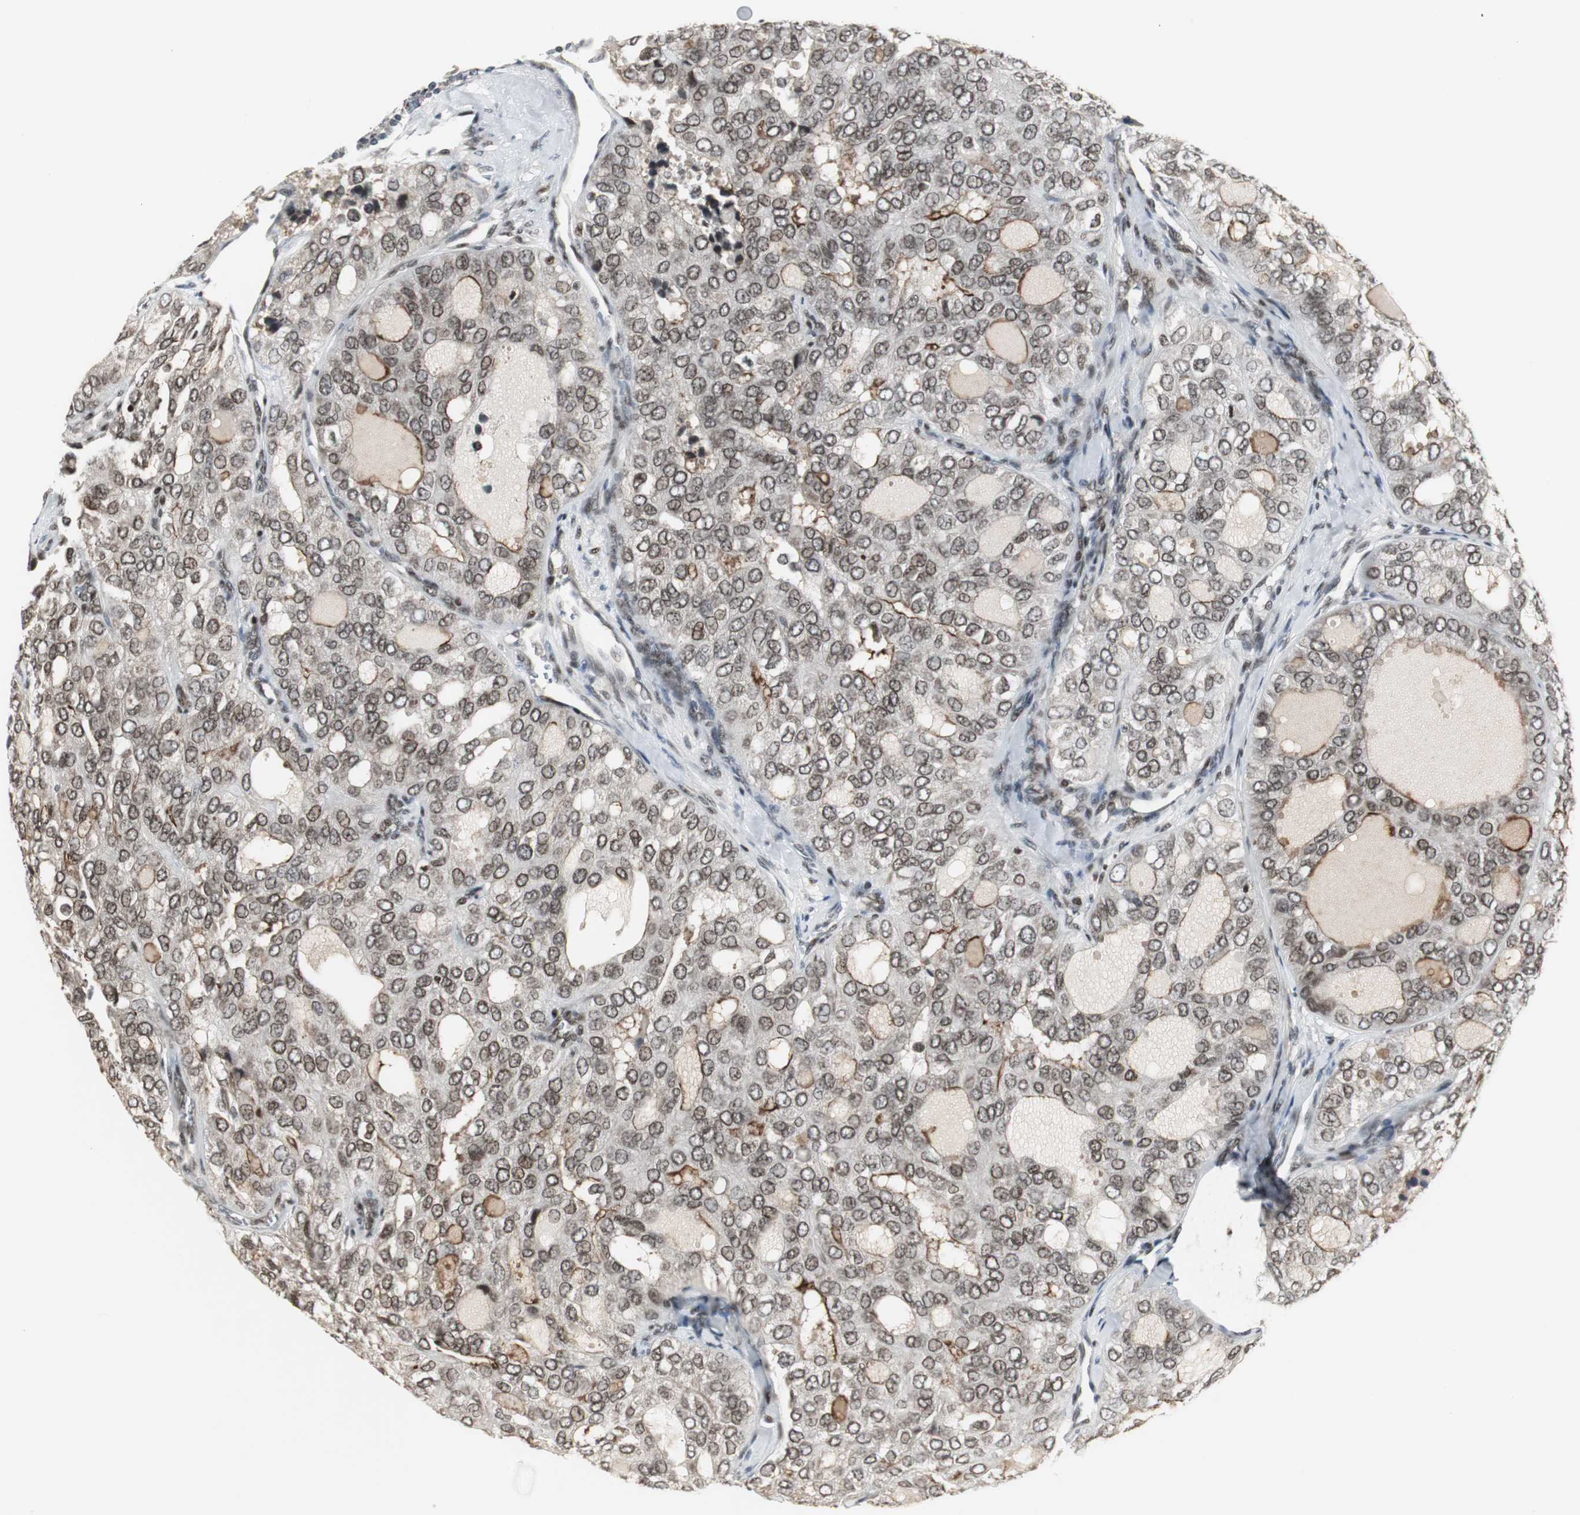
{"staining": {"intensity": "weak", "quantity": ">75%", "location": "cytoplasmic/membranous,nuclear"}, "tissue": "thyroid cancer", "cell_type": "Tumor cells", "image_type": "cancer", "snomed": [{"axis": "morphology", "description": "Follicular adenoma carcinoma, NOS"}, {"axis": "topography", "description": "Thyroid gland"}], "caption": "Immunohistochemistry (IHC) (DAB (3,3'-diaminobenzidine)) staining of human thyroid cancer (follicular adenoma carcinoma) displays weak cytoplasmic/membranous and nuclear protein staining in about >75% of tumor cells.", "gene": "MPG", "patient": {"sex": "male", "age": 75}}